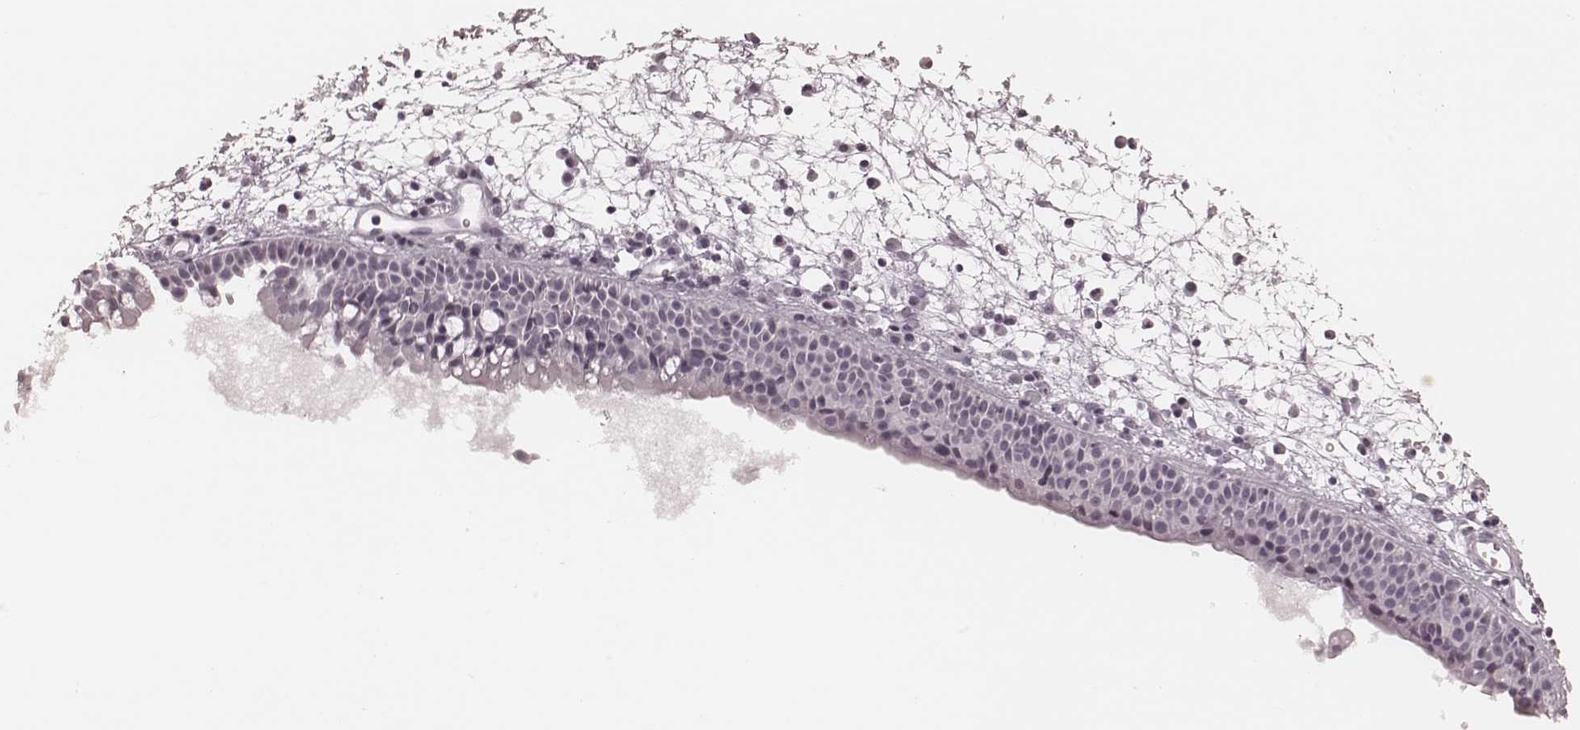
{"staining": {"intensity": "negative", "quantity": "none", "location": "none"}, "tissue": "nasopharynx", "cell_type": "Respiratory epithelial cells", "image_type": "normal", "snomed": [{"axis": "morphology", "description": "Normal tissue, NOS"}, {"axis": "topography", "description": "Nasopharynx"}], "caption": "Immunohistochemistry (IHC) micrograph of unremarkable nasopharynx stained for a protein (brown), which demonstrates no staining in respiratory epithelial cells. (Brightfield microscopy of DAB (3,3'-diaminobenzidine) IHC at high magnification).", "gene": "KRT74", "patient": {"sex": "male", "age": 61}}